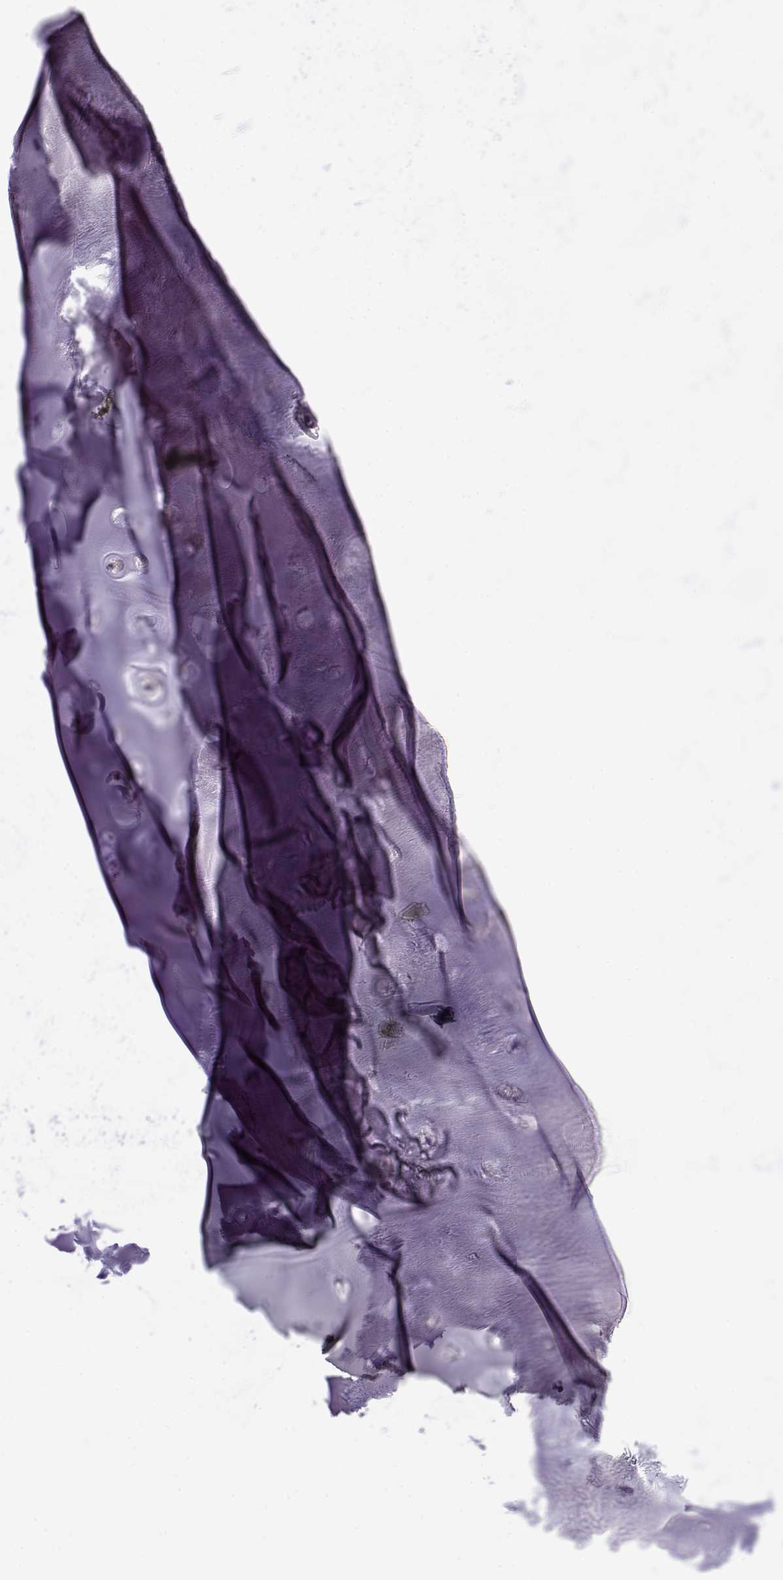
{"staining": {"intensity": "weak", "quantity": "<25%", "location": "cytoplasmic/membranous"}, "tissue": "adipose tissue", "cell_type": "Adipocytes", "image_type": "normal", "snomed": [{"axis": "morphology", "description": "Normal tissue, NOS"}, {"axis": "morphology", "description": "Squamous cell carcinoma, NOS"}, {"axis": "topography", "description": "Cartilage tissue"}, {"axis": "topography", "description": "Lung"}], "caption": "Immunohistochemistry (IHC) image of normal adipose tissue: human adipose tissue stained with DAB reveals no significant protein staining in adipocytes.", "gene": "ENDOU", "patient": {"sex": "male", "age": 66}}